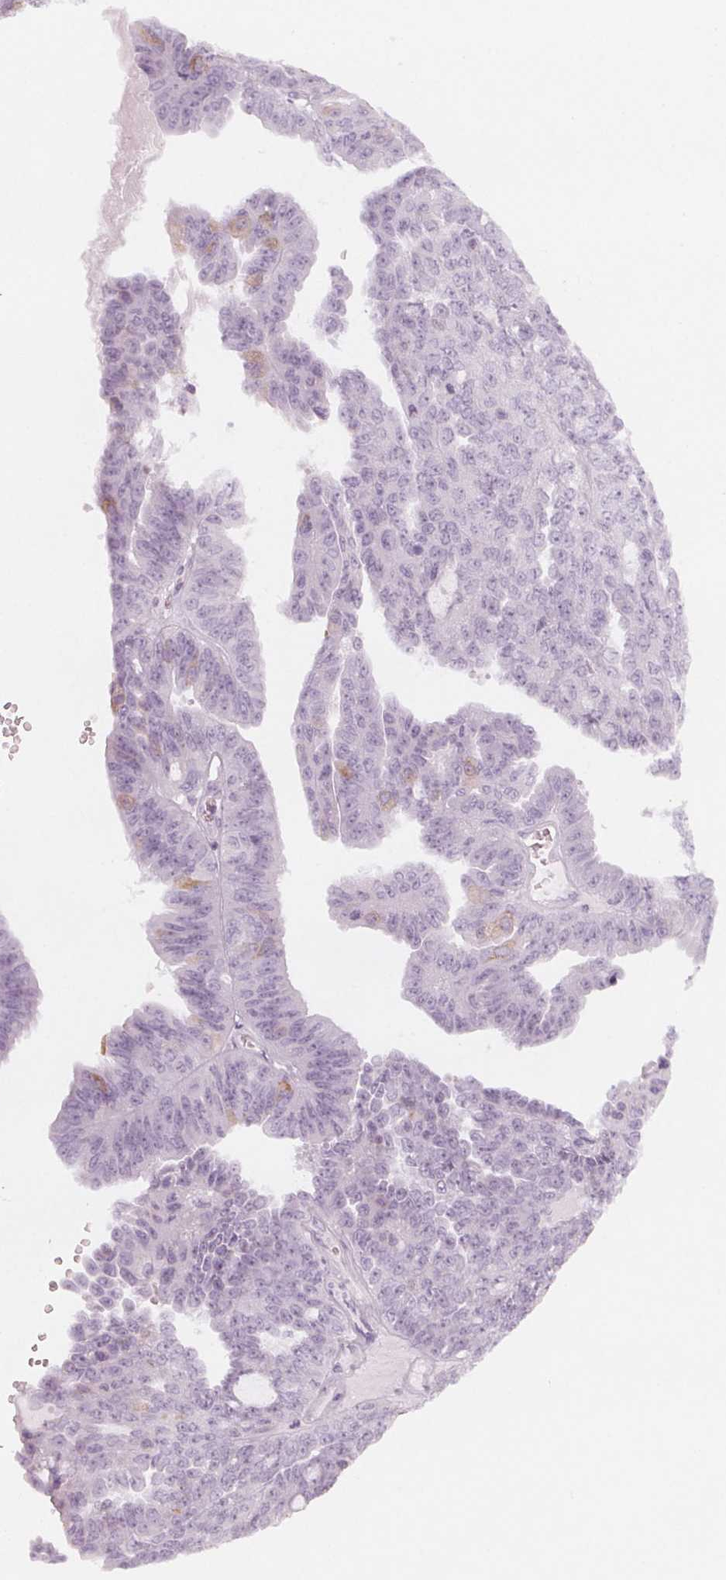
{"staining": {"intensity": "moderate", "quantity": "<25%", "location": "cytoplasmic/membranous"}, "tissue": "ovarian cancer", "cell_type": "Tumor cells", "image_type": "cancer", "snomed": [{"axis": "morphology", "description": "Cystadenocarcinoma, serous, NOS"}, {"axis": "topography", "description": "Ovary"}], "caption": "This is a photomicrograph of immunohistochemistry (IHC) staining of ovarian serous cystadenocarcinoma, which shows moderate expression in the cytoplasmic/membranous of tumor cells.", "gene": "MAP1A", "patient": {"sex": "female", "age": 71}}